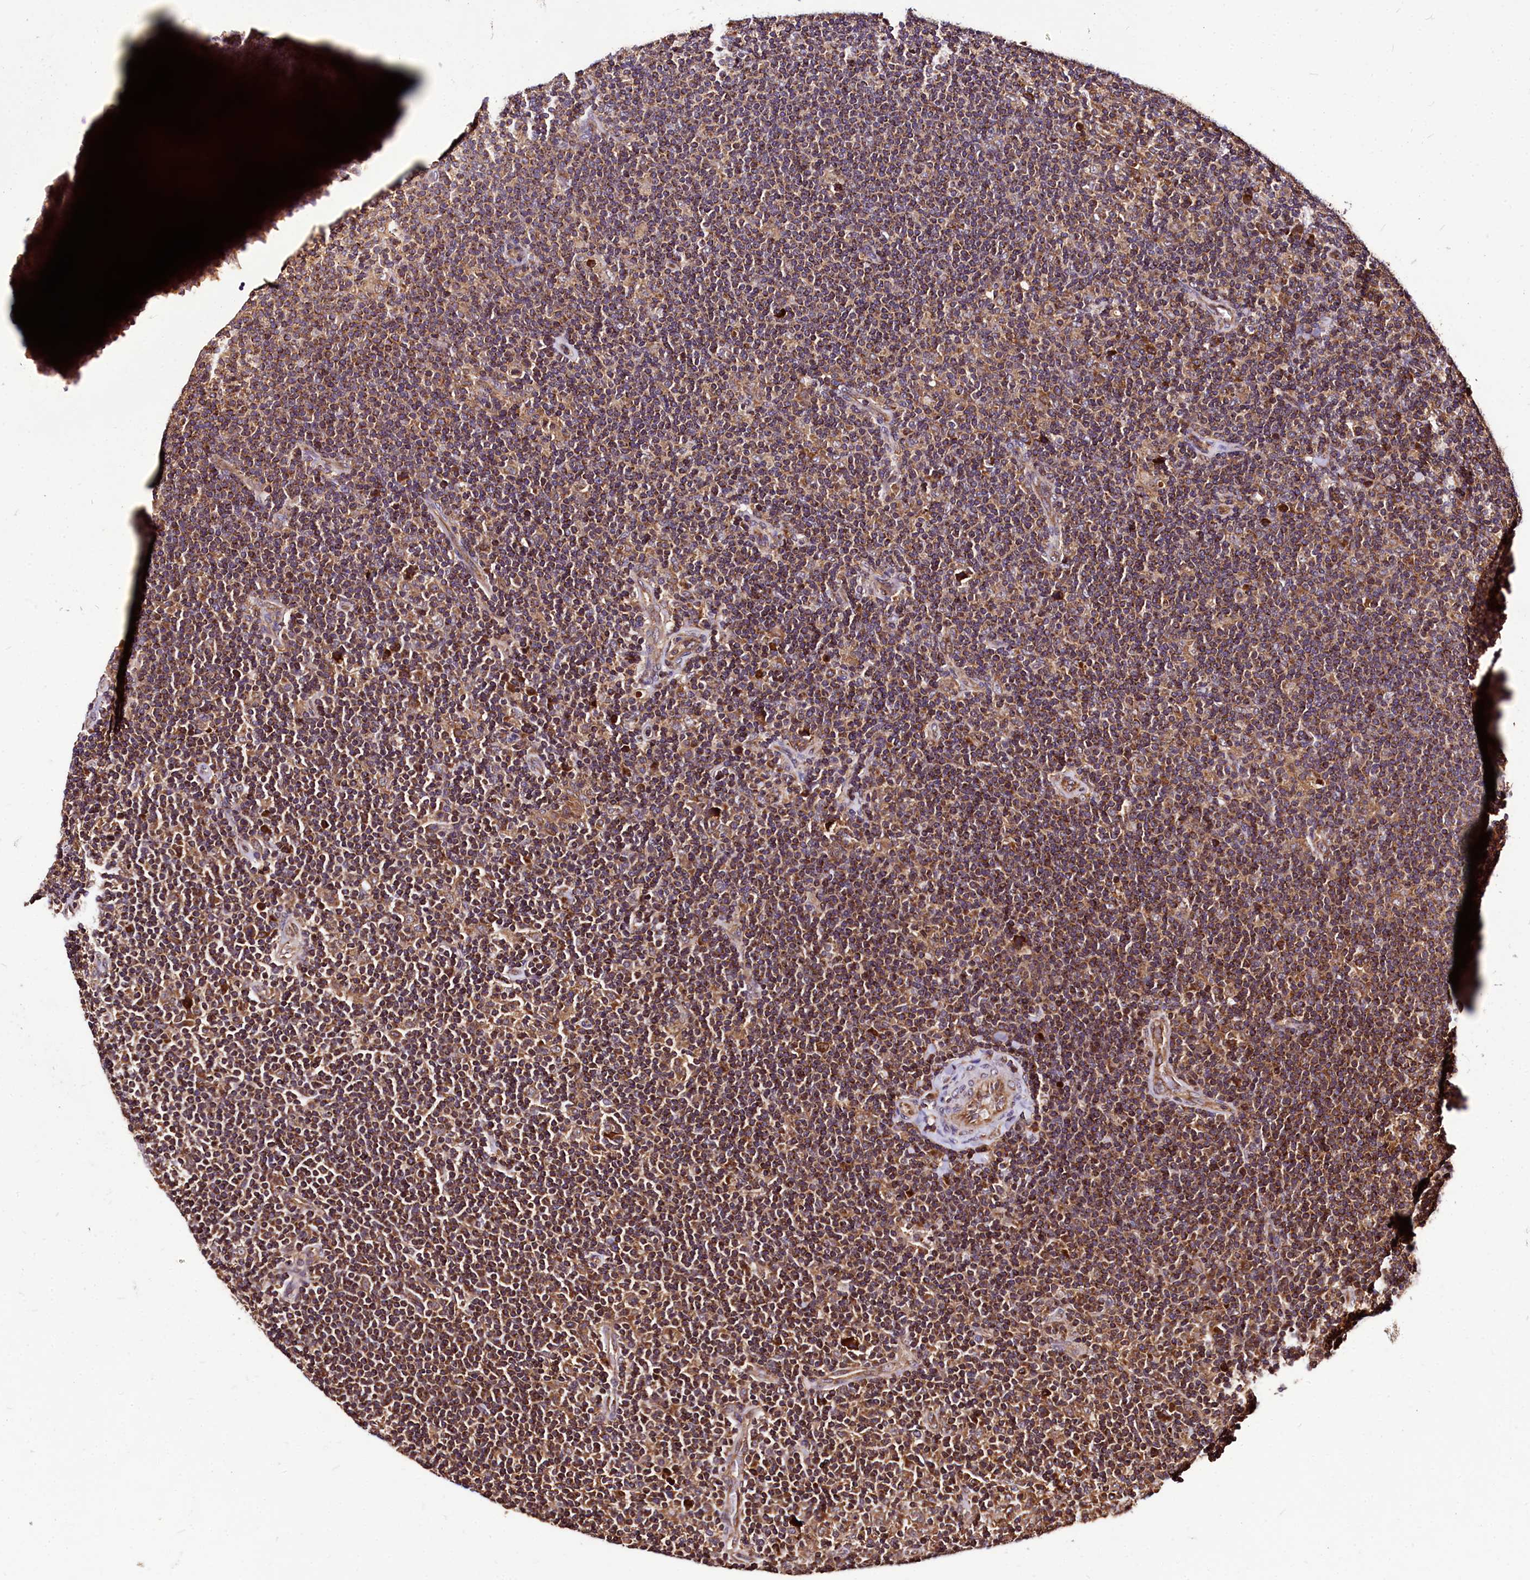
{"staining": {"intensity": "moderate", "quantity": ">75%", "location": "cytoplasmic/membranous"}, "tissue": "lymphoma", "cell_type": "Tumor cells", "image_type": "cancer", "snomed": [{"axis": "morphology", "description": "Hodgkin's disease, NOS"}, {"axis": "topography", "description": "Lymph node"}], "caption": "Approximately >75% of tumor cells in lymphoma display moderate cytoplasmic/membranous protein staining as visualized by brown immunohistochemical staining.", "gene": "LRSAM1", "patient": {"sex": "female", "age": 57}}